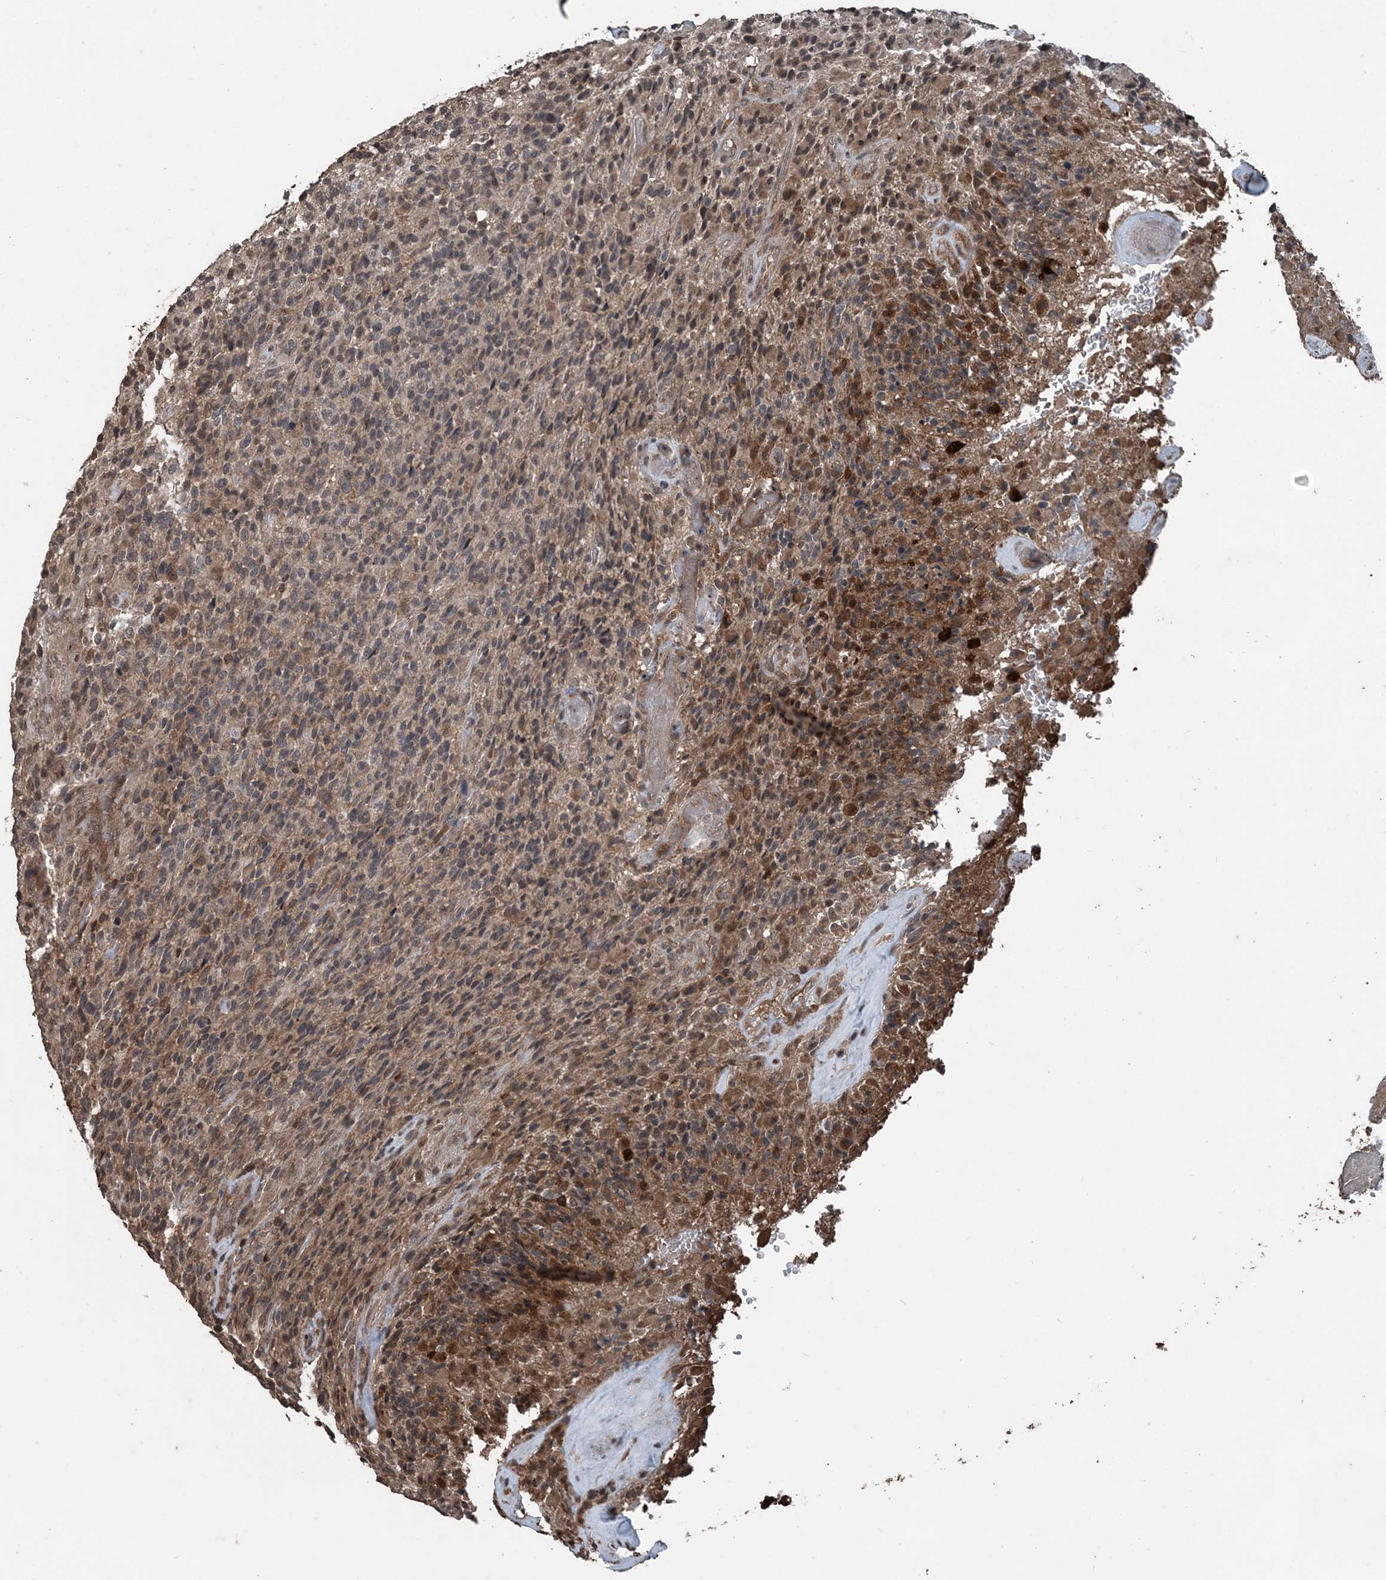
{"staining": {"intensity": "moderate", "quantity": ">75%", "location": "cytoplasmic/membranous"}, "tissue": "glioma", "cell_type": "Tumor cells", "image_type": "cancer", "snomed": [{"axis": "morphology", "description": "Glioma, malignant, High grade"}, {"axis": "topography", "description": "Brain"}], "caption": "Human malignant glioma (high-grade) stained for a protein (brown) reveals moderate cytoplasmic/membranous positive staining in approximately >75% of tumor cells.", "gene": "CFL1", "patient": {"sex": "male", "age": 71}}